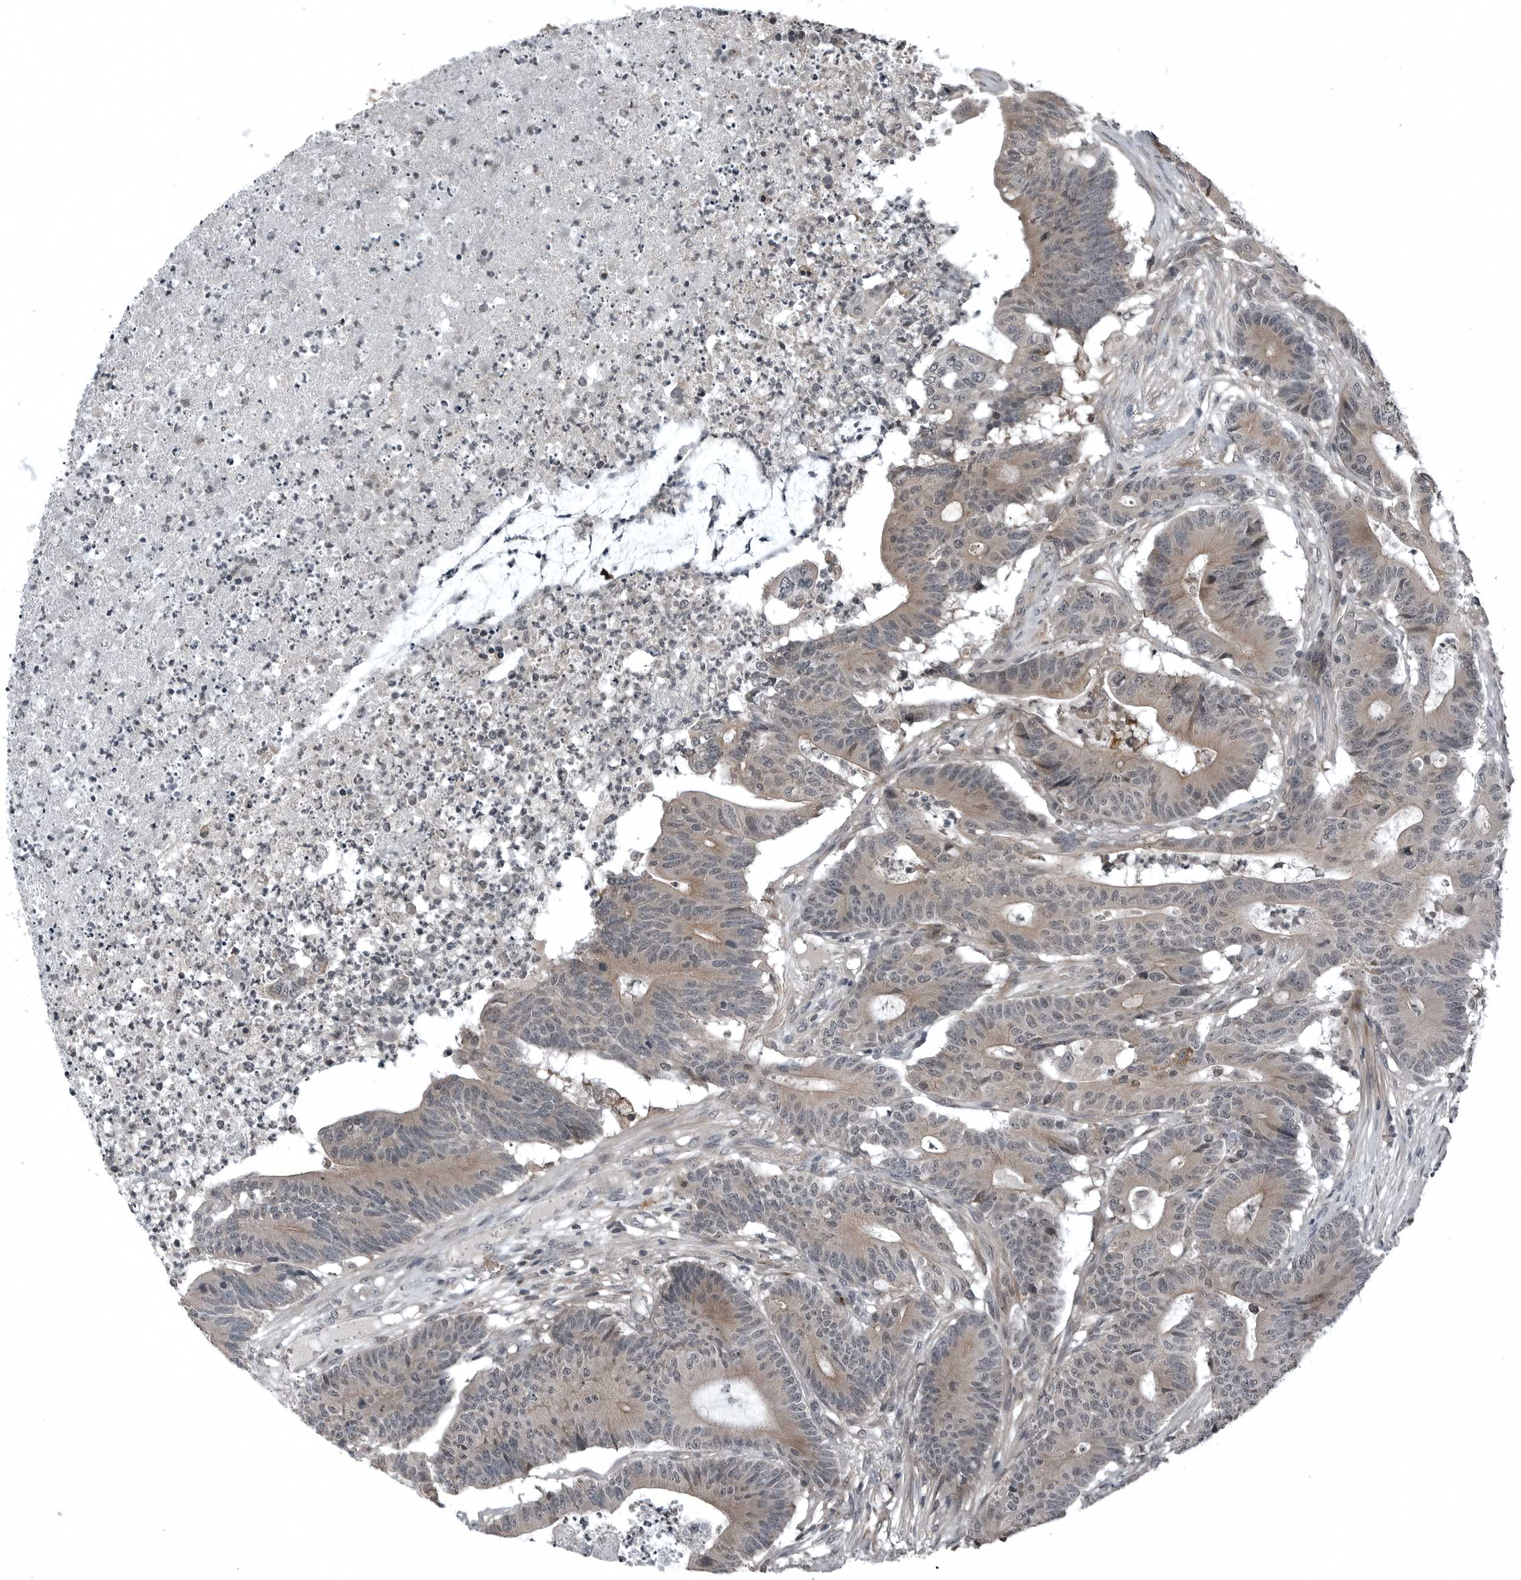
{"staining": {"intensity": "weak", "quantity": ">75%", "location": "cytoplasmic/membranous,nuclear"}, "tissue": "colorectal cancer", "cell_type": "Tumor cells", "image_type": "cancer", "snomed": [{"axis": "morphology", "description": "Adenocarcinoma, NOS"}, {"axis": "topography", "description": "Colon"}], "caption": "Tumor cells reveal low levels of weak cytoplasmic/membranous and nuclear positivity in approximately >75% of cells in human colorectal cancer. Immunohistochemistry stains the protein in brown and the nuclei are stained blue.", "gene": "GAK", "patient": {"sex": "female", "age": 84}}